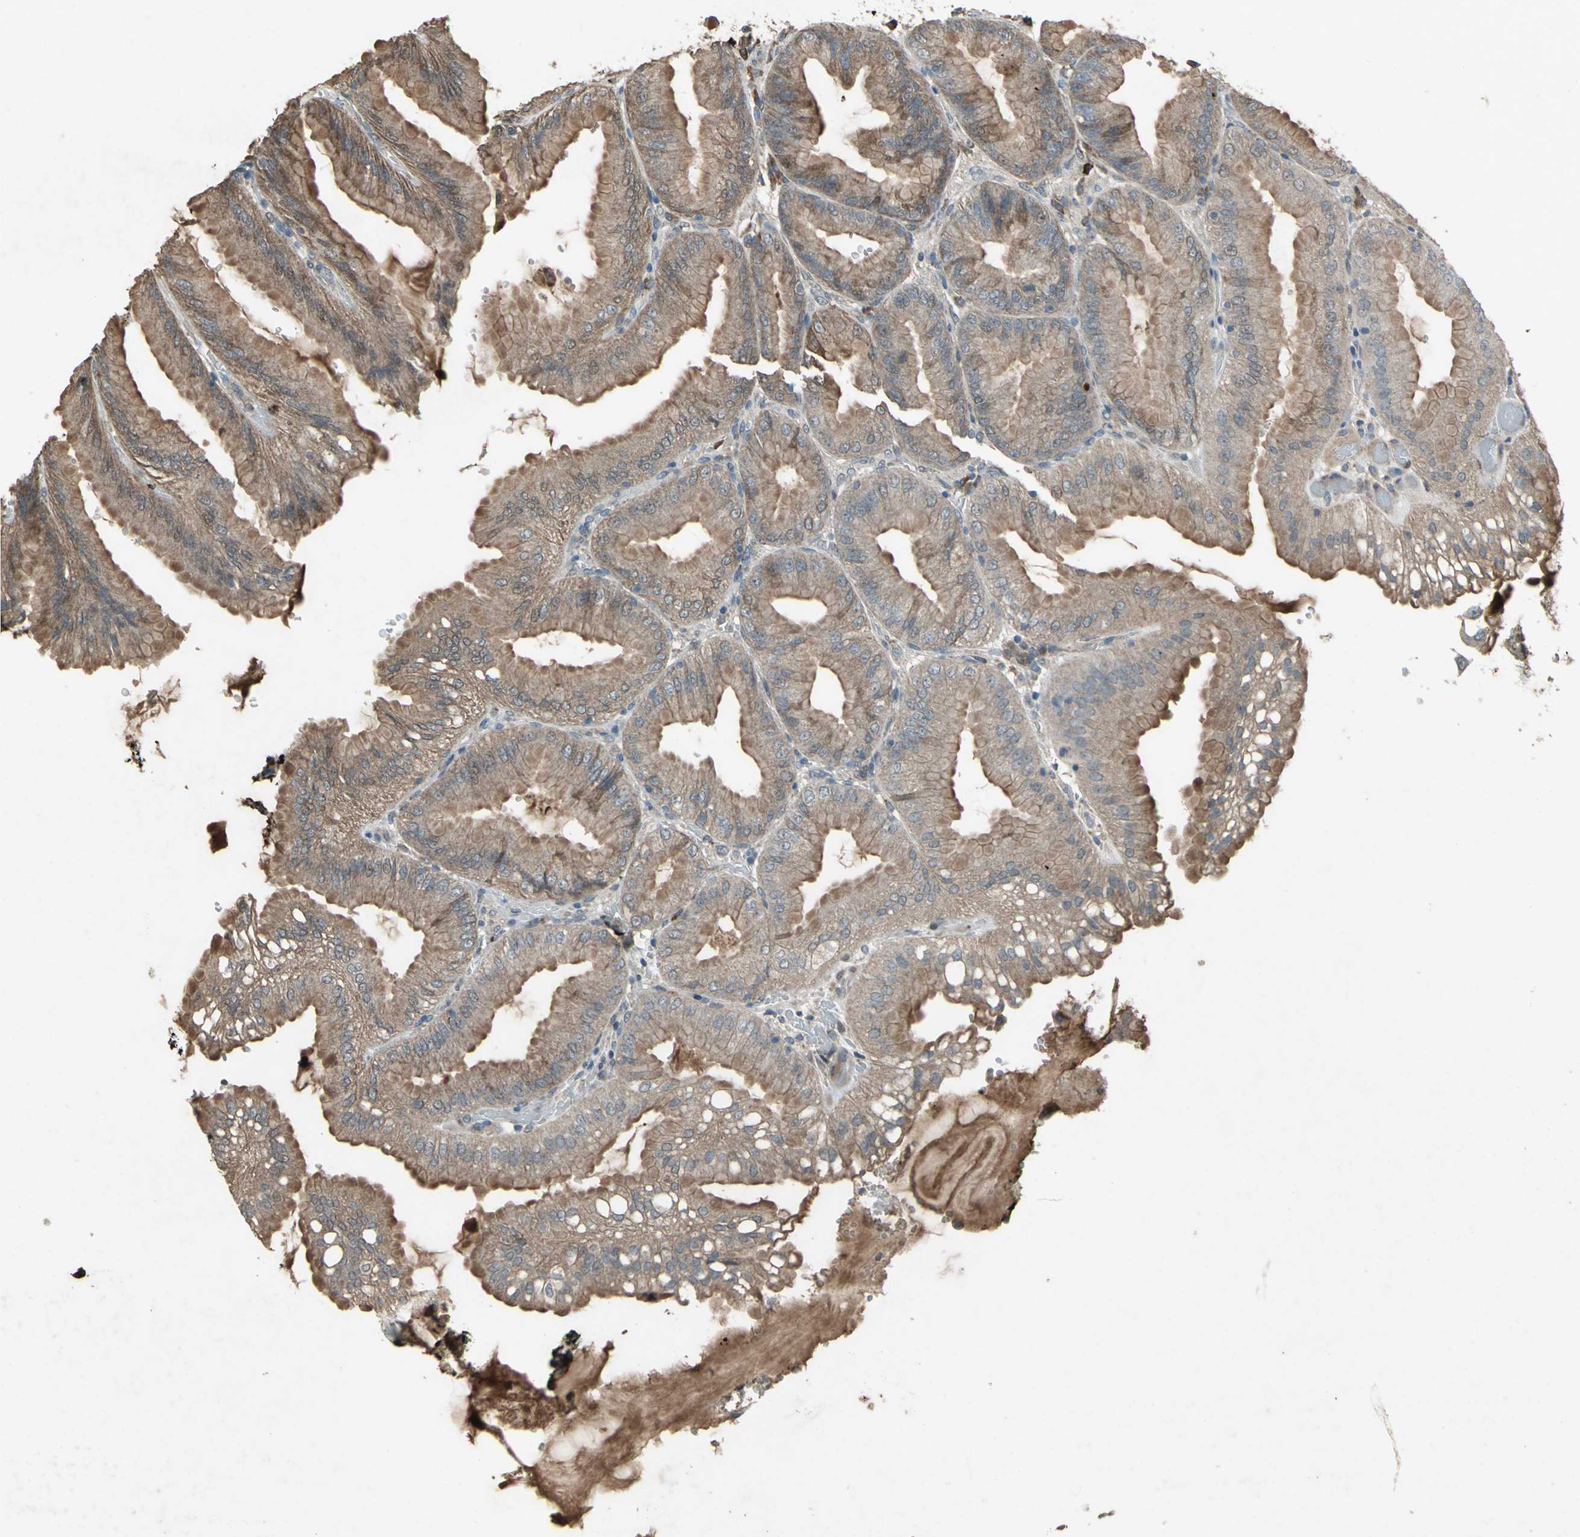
{"staining": {"intensity": "moderate", "quantity": ">75%", "location": "cytoplasmic/membranous"}, "tissue": "stomach", "cell_type": "Glandular cells", "image_type": "normal", "snomed": [{"axis": "morphology", "description": "Normal tissue, NOS"}, {"axis": "topography", "description": "Stomach, lower"}], "caption": "DAB (3,3'-diaminobenzidine) immunohistochemical staining of unremarkable human stomach reveals moderate cytoplasmic/membranous protein expression in about >75% of glandular cells. The staining was performed using DAB, with brown indicating positive protein expression. Nuclei are stained blue with hematoxylin.", "gene": "SEPTIN4", "patient": {"sex": "male", "age": 71}}